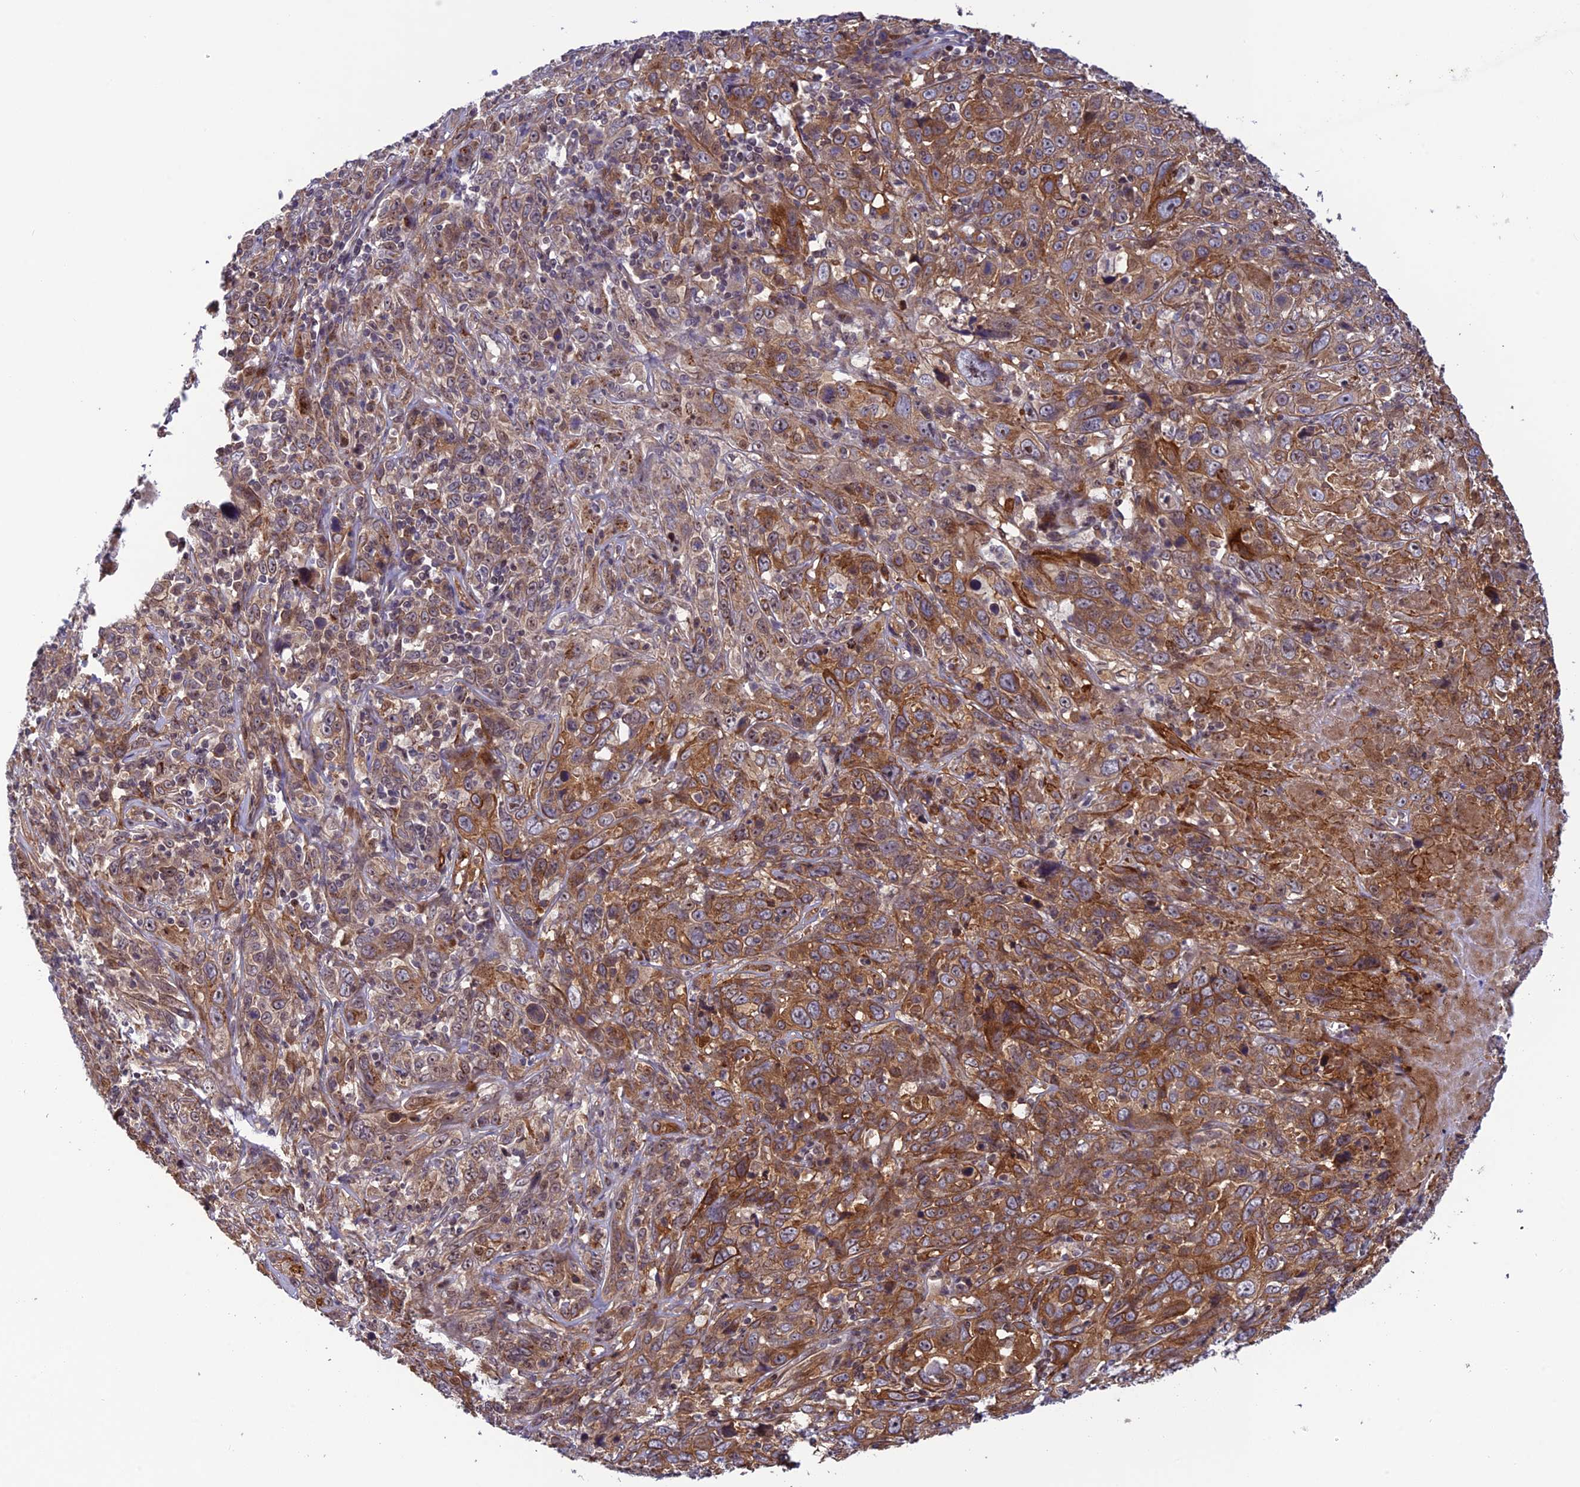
{"staining": {"intensity": "moderate", "quantity": ">75%", "location": "cytoplasmic/membranous"}, "tissue": "cervical cancer", "cell_type": "Tumor cells", "image_type": "cancer", "snomed": [{"axis": "morphology", "description": "Squamous cell carcinoma, NOS"}, {"axis": "topography", "description": "Cervix"}], "caption": "Brown immunohistochemical staining in human cervical cancer shows moderate cytoplasmic/membranous expression in approximately >75% of tumor cells.", "gene": "SMIM7", "patient": {"sex": "female", "age": 46}}